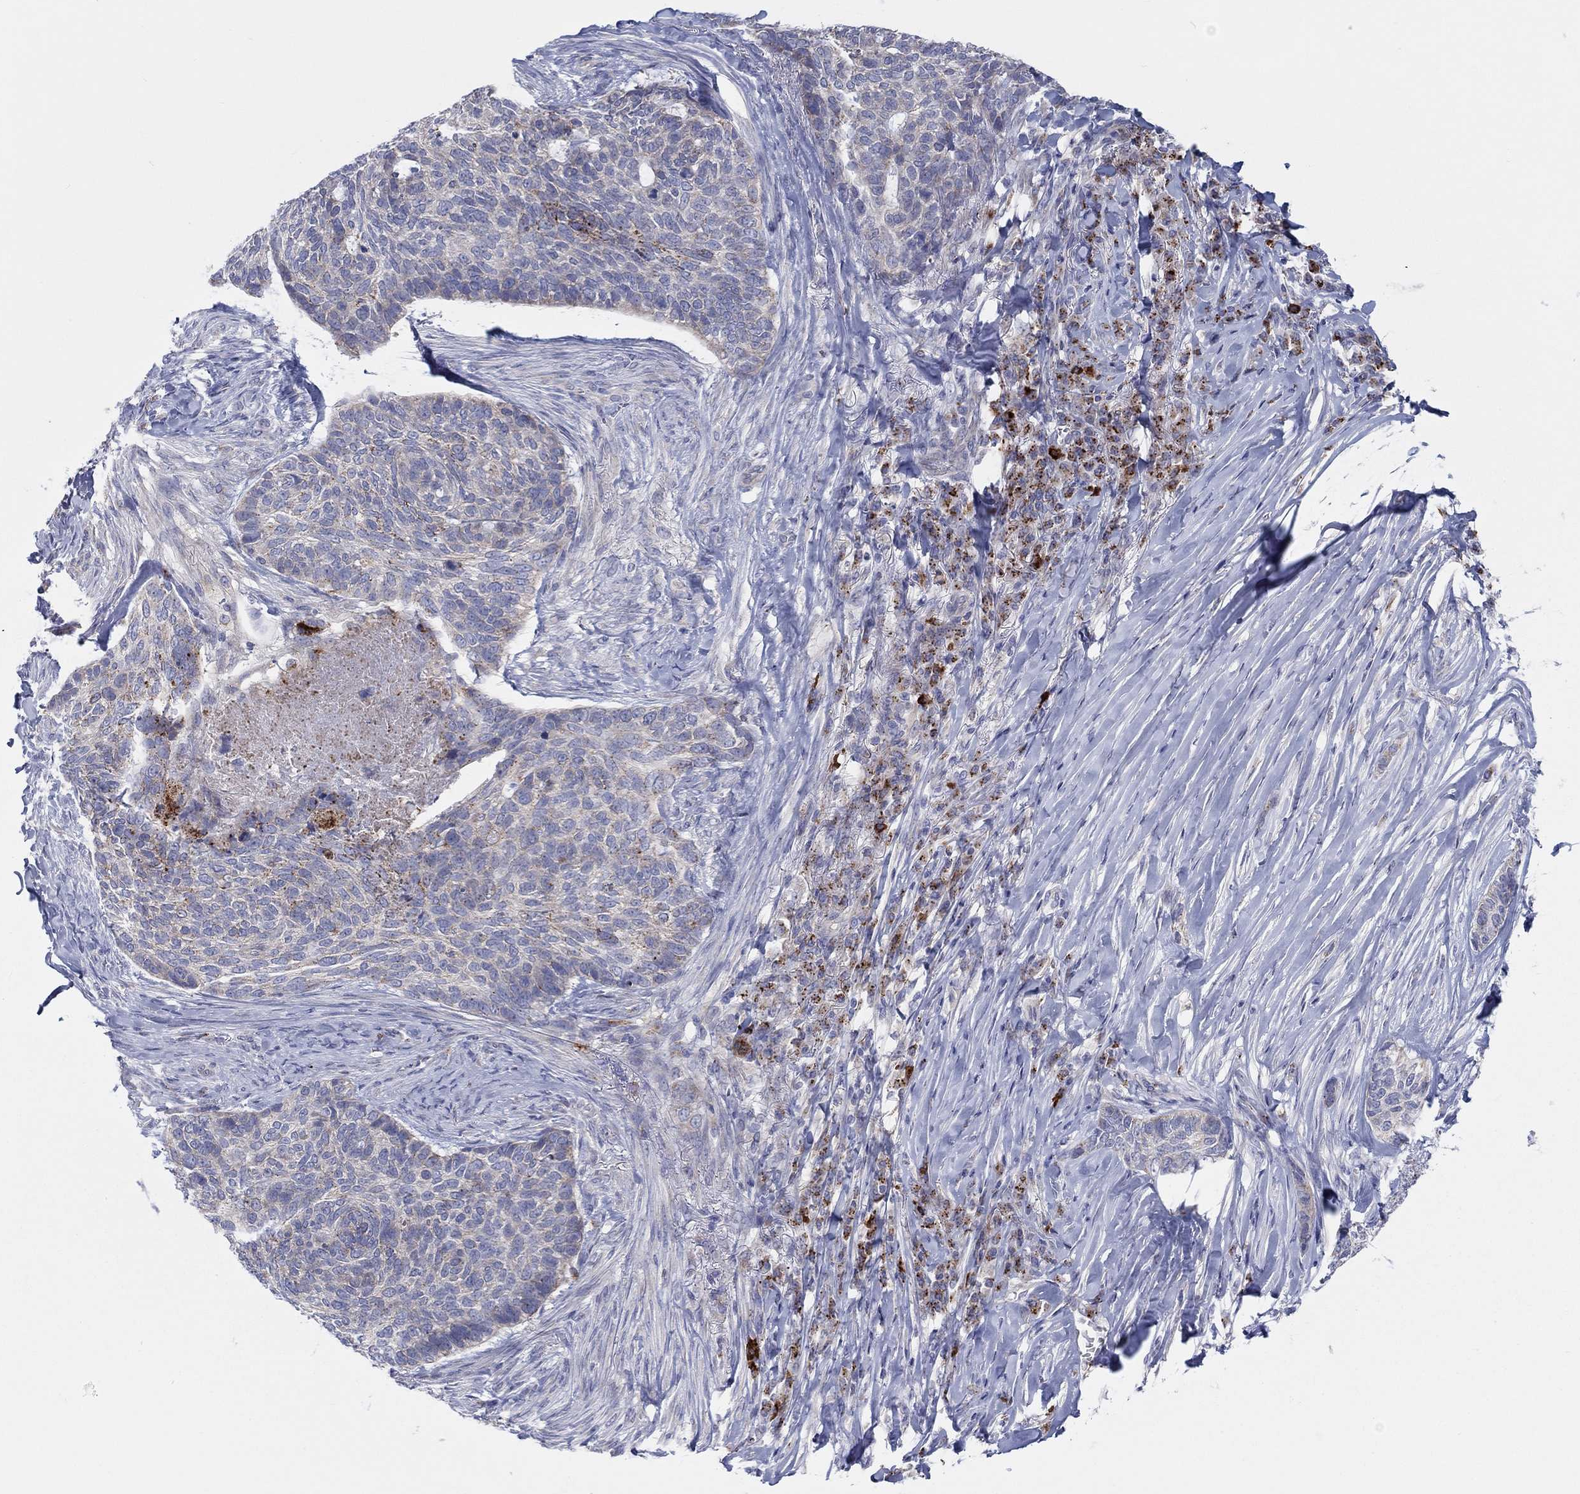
{"staining": {"intensity": "negative", "quantity": "none", "location": "none"}, "tissue": "skin cancer", "cell_type": "Tumor cells", "image_type": "cancer", "snomed": [{"axis": "morphology", "description": "Basal cell carcinoma"}, {"axis": "topography", "description": "Skin"}], "caption": "IHC histopathology image of neoplastic tissue: human skin cancer stained with DAB (3,3'-diaminobenzidine) displays no significant protein positivity in tumor cells. (Brightfield microscopy of DAB immunohistochemistry (IHC) at high magnification).", "gene": "BCO2", "patient": {"sex": "female", "age": 69}}